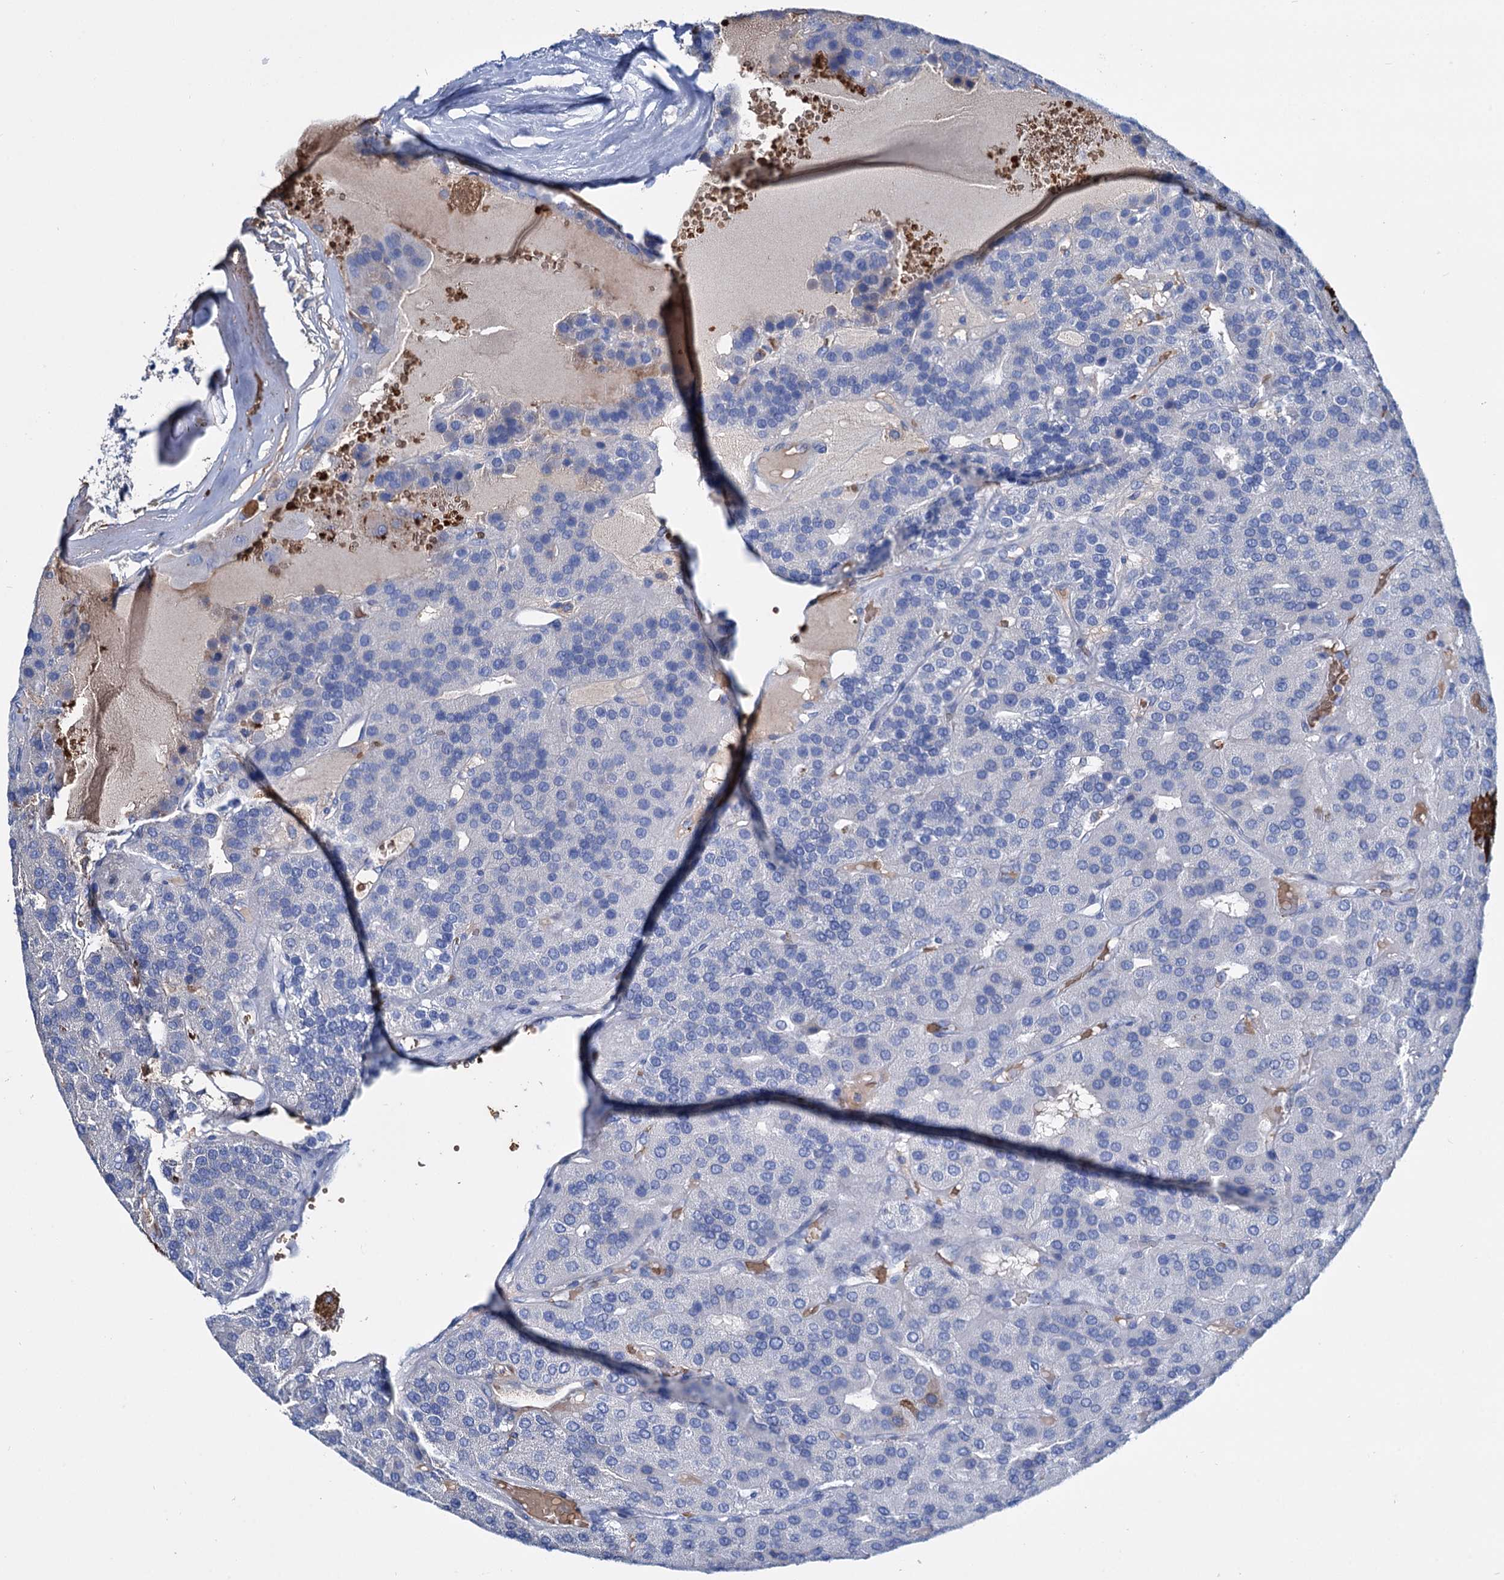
{"staining": {"intensity": "negative", "quantity": "none", "location": "none"}, "tissue": "parathyroid gland", "cell_type": "Glandular cells", "image_type": "normal", "snomed": [{"axis": "morphology", "description": "Normal tissue, NOS"}, {"axis": "morphology", "description": "Adenoma, NOS"}, {"axis": "topography", "description": "Parathyroid gland"}], "caption": "Protein analysis of benign parathyroid gland displays no significant staining in glandular cells.", "gene": "RPUSD3", "patient": {"sex": "female", "age": 86}}